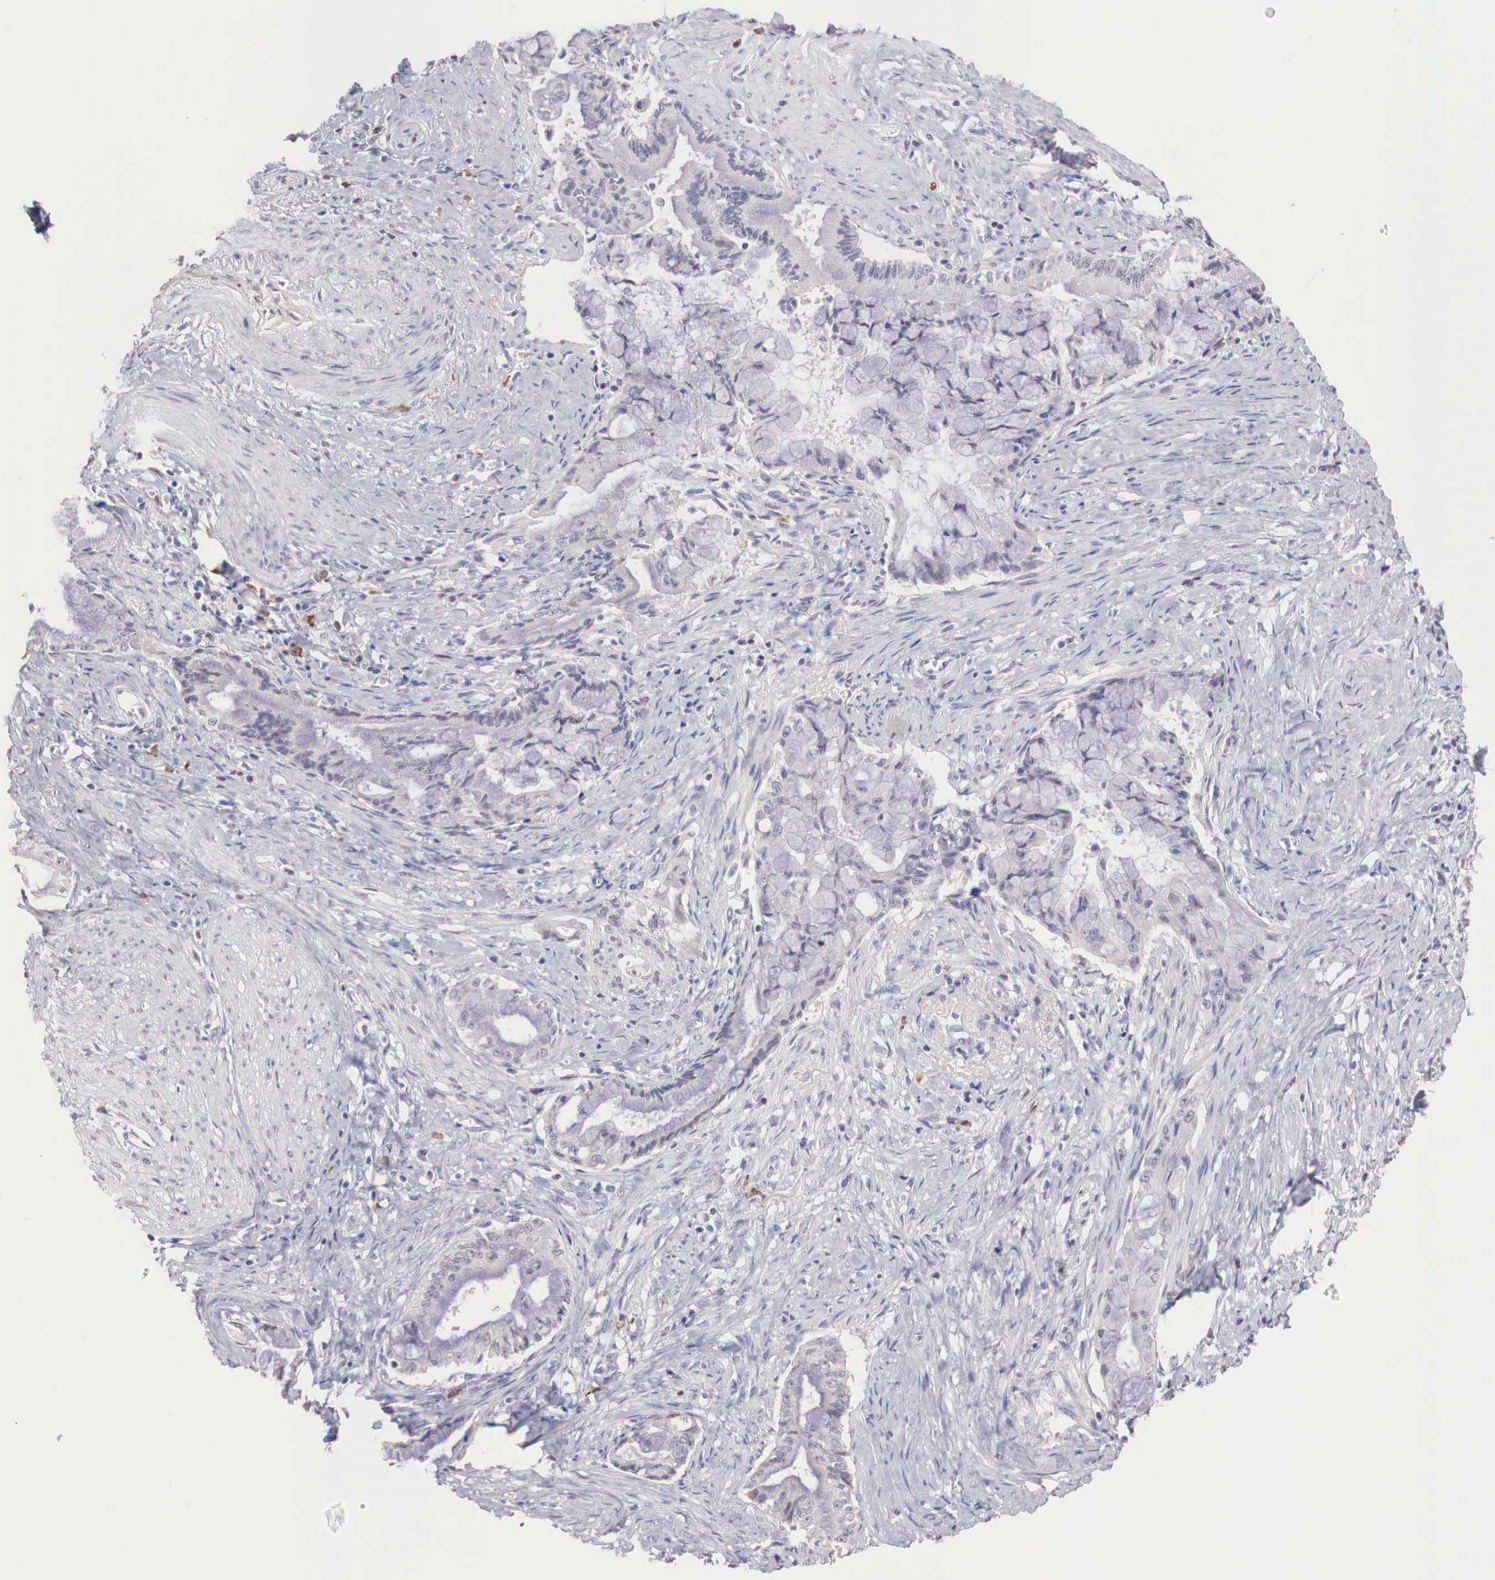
{"staining": {"intensity": "negative", "quantity": "none", "location": "none"}, "tissue": "pancreatic cancer", "cell_type": "Tumor cells", "image_type": "cancer", "snomed": [{"axis": "morphology", "description": "Adenocarcinoma, NOS"}, {"axis": "topography", "description": "Pancreas"}], "caption": "There is no significant staining in tumor cells of pancreatic cancer.", "gene": "XPNPEP2", "patient": {"sex": "male", "age": 59}}